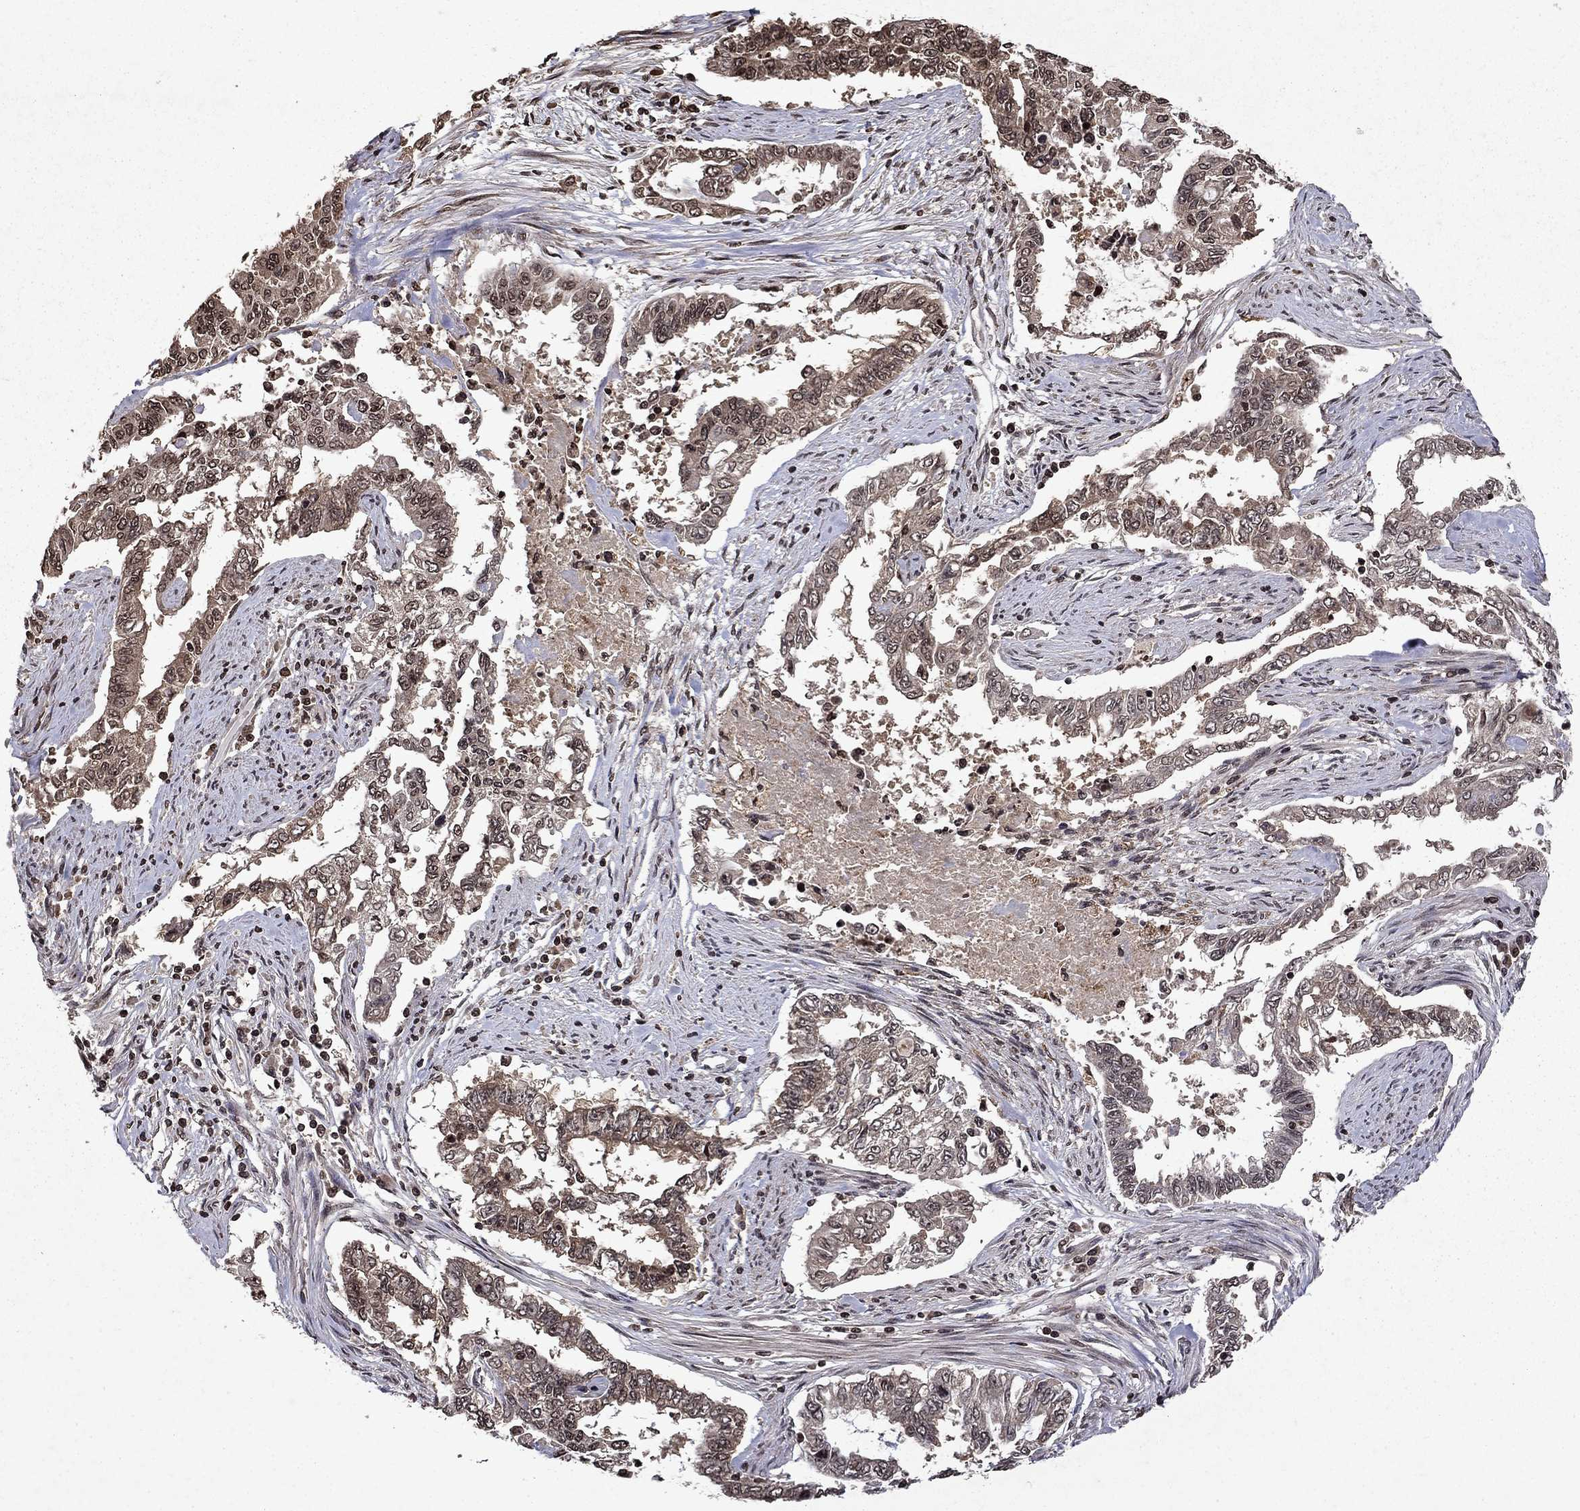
{"staining": {"intensity": "weak", "quantity": "25%-75%", "location": "cytoplasmic/membranous"}, "tissue": "endometrial cancer", "cell_type": "Tumor cells", "image_type": "cancer", "snomed": [{"axis": "morphology", "description": "Adenocarcinoma, NOS"}, {"axis": "topography", "description": "Uterus"}], "caption": "IHC photomicrograph of human endometrial cancer stained for a protein (brown), which exhibits low levels of weak cytoplasmic/membranous staining in about 25%-75% of tumor cells.", "gene": "PIN4", "patient": {"sex": "female", "age": 59}}